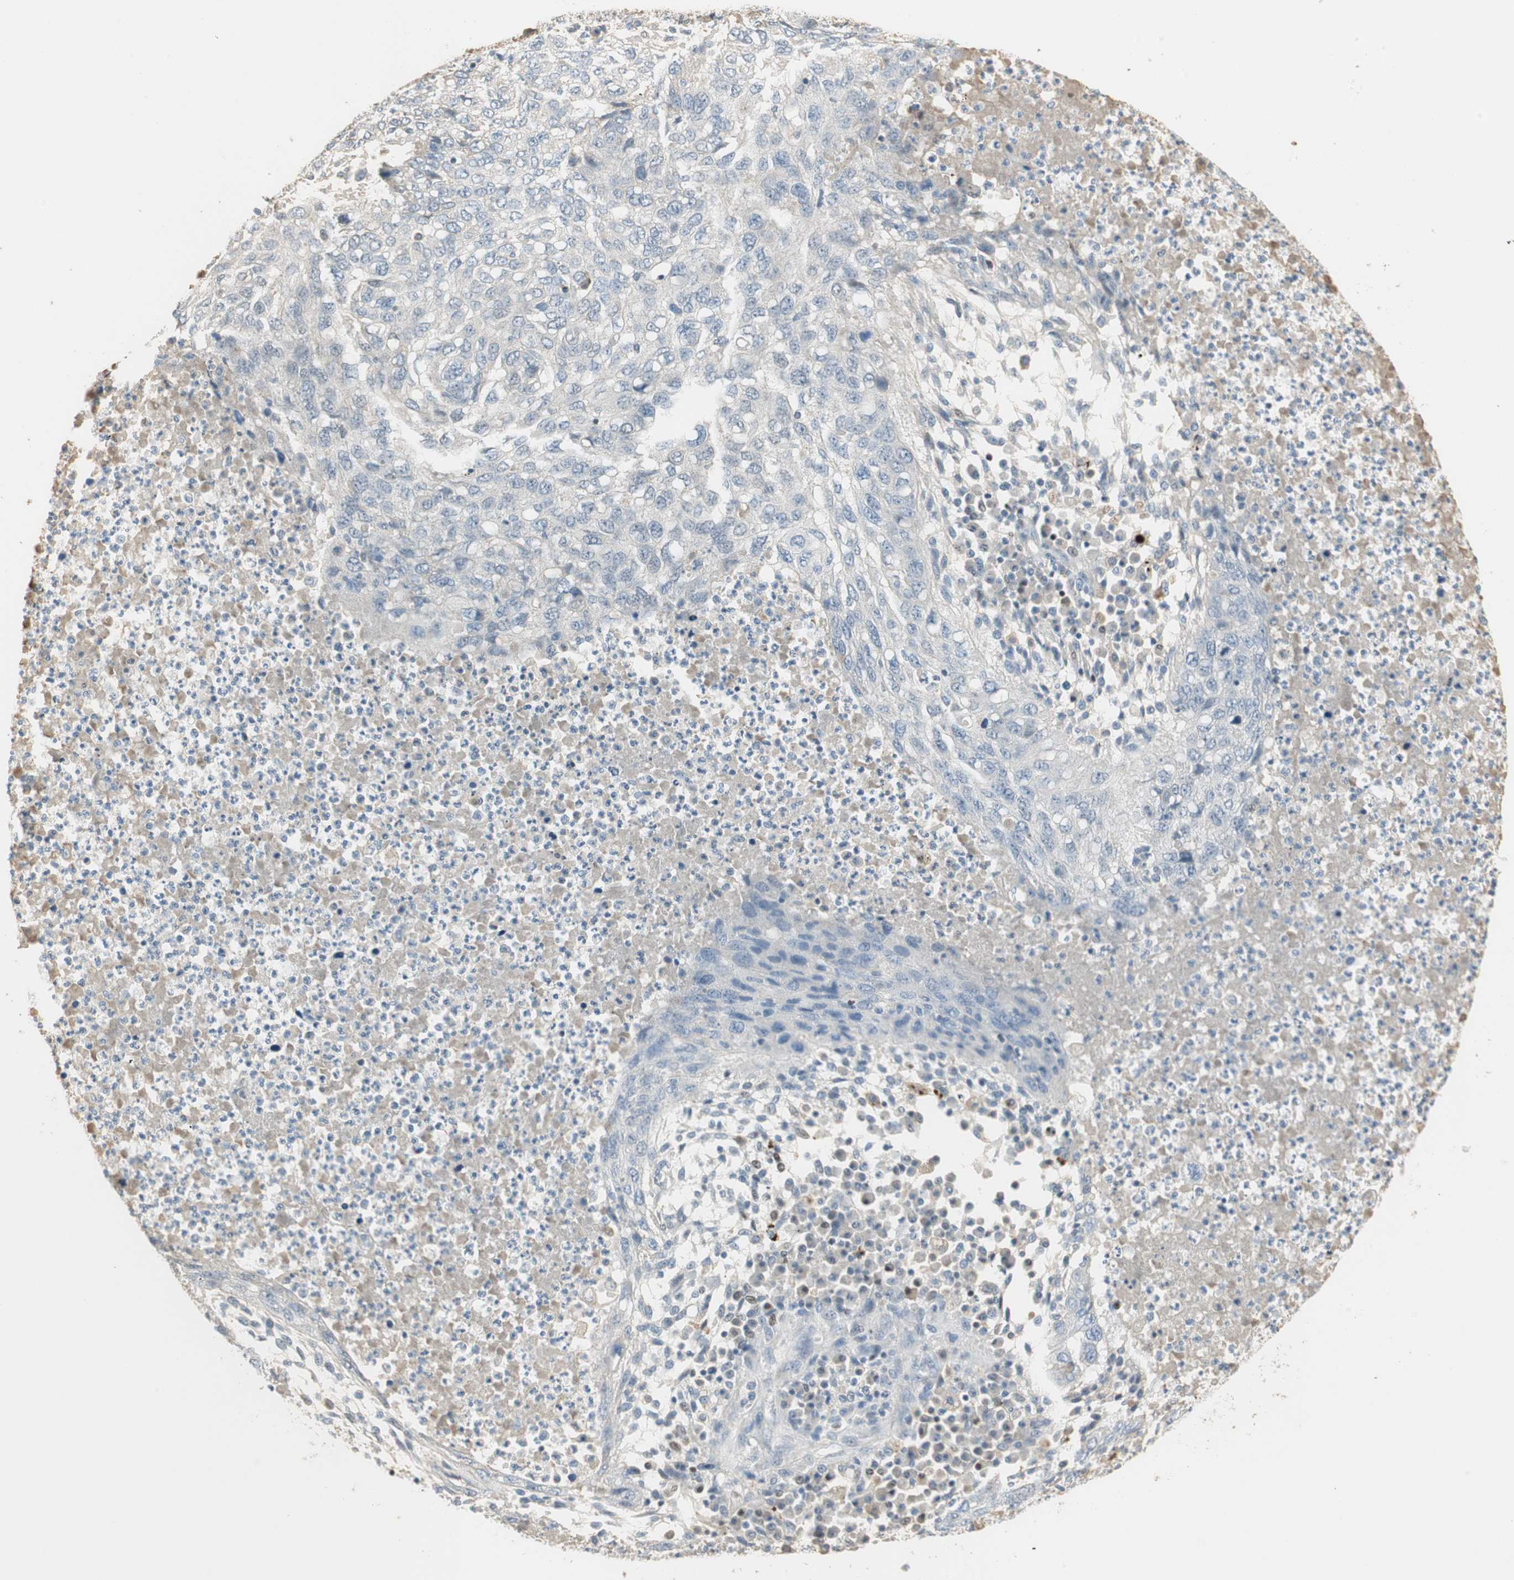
{"staining": {"intensity": "negative", "quantity": "none", "location": "none"}, "tissue": "lung cancer", "cell_type": "Tumor cells", "image_type": "cancer", "snomed": [{"axis": "morphology", "description": "Squamous cell carcinoma, NOS"}, {"axis": "topography", "description": "Lung"}], "caption": "High power microscopy photomicrograph of an immunohistochemistry (IHC) histopathology image of lung cancer (squamous cell carcinoma), revealing no significant positivity in tumor cells. (DAB immunohistochemistry, high magnification).", "gene": "RUNX2", "patient": {"sex": "female", "age": 63}}